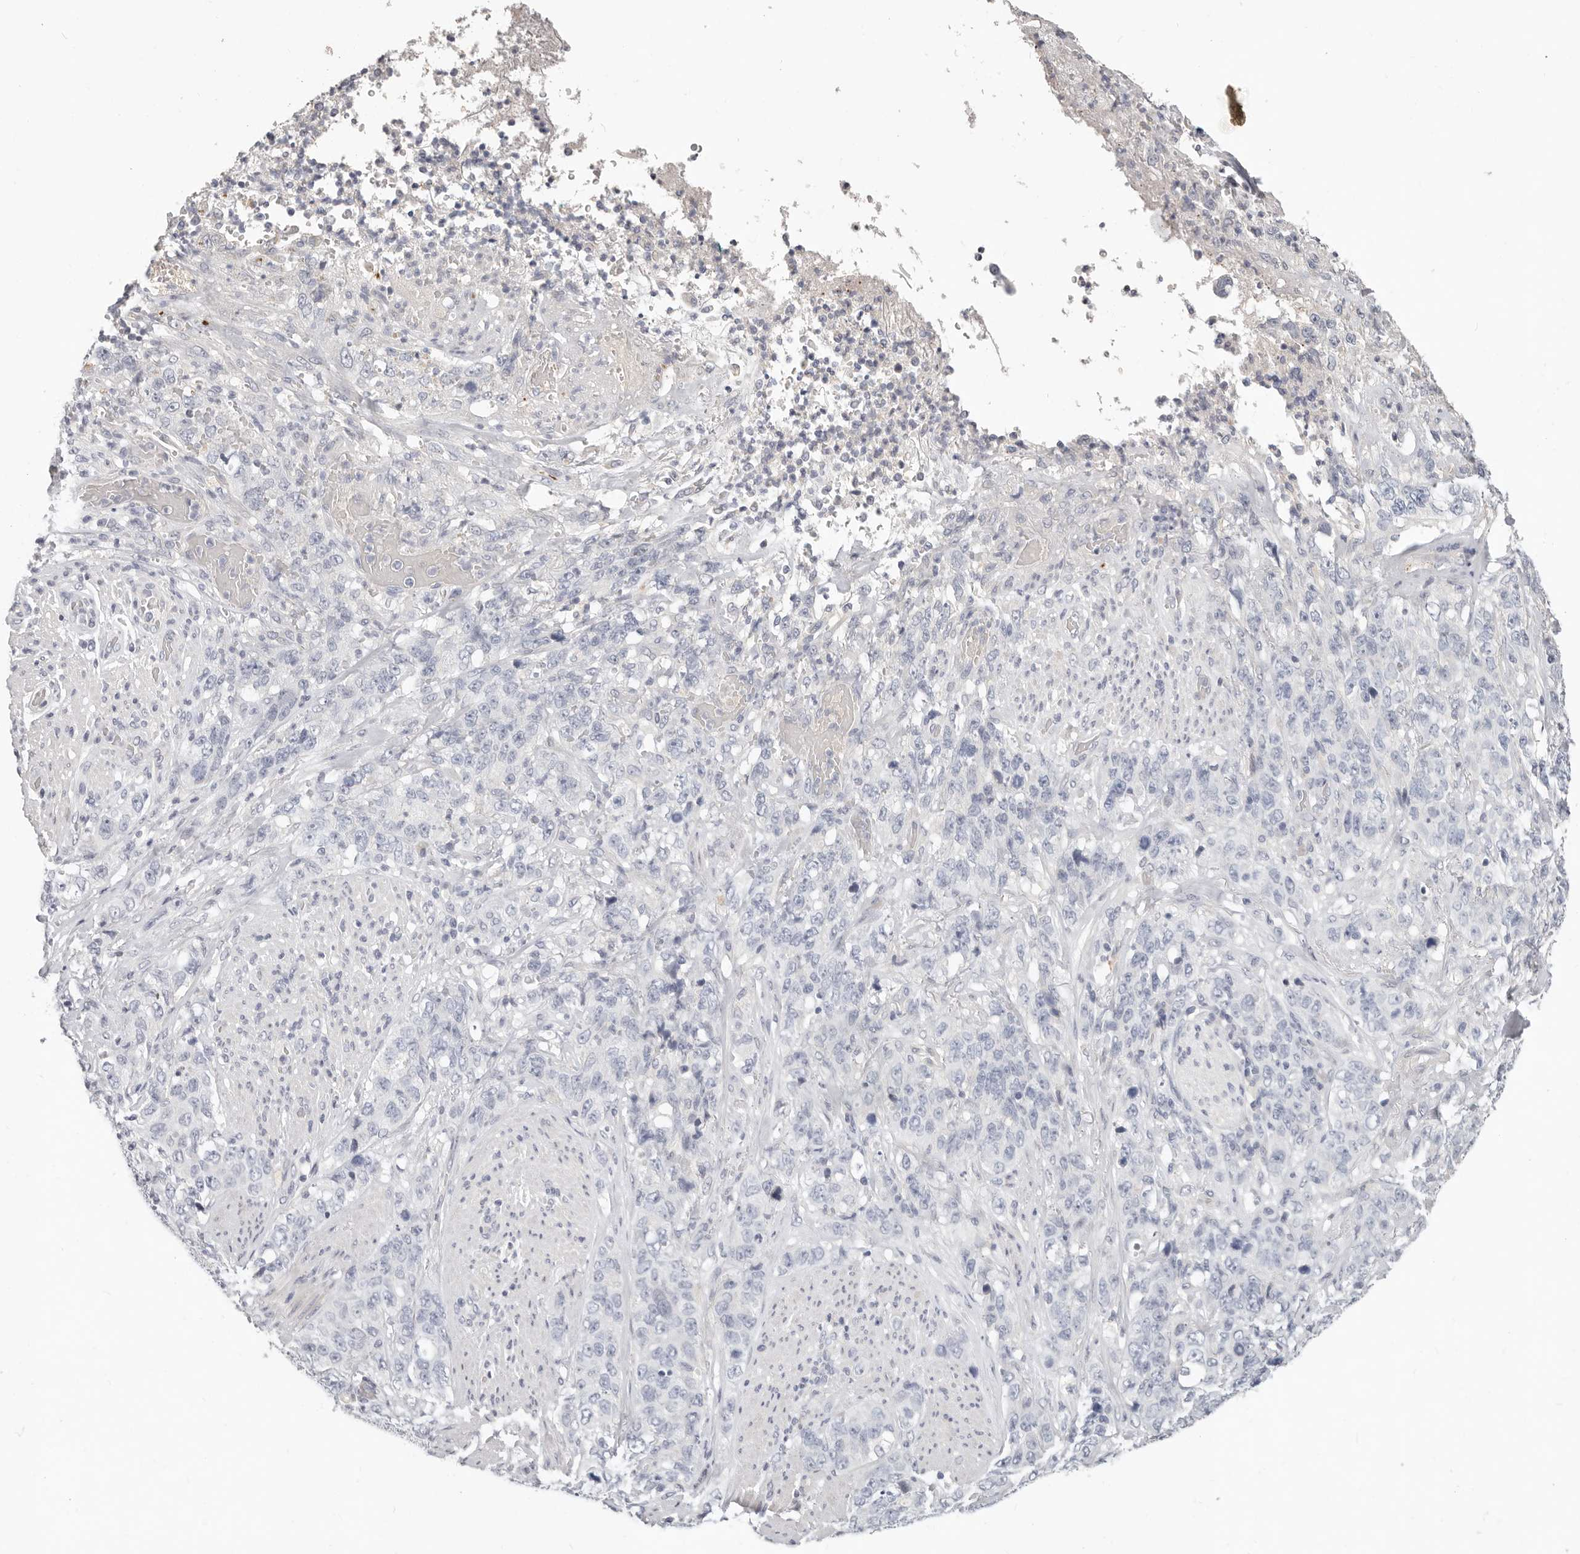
{"staining": {"intensity": "negative", "quantity": "none", "location": "none"}, "tissue": "stomach cancer", "cell_type": "Tumor cells", "image_type": "cancer", "snomed": [{"axis": "morphology", "description": "Adenocarcinoma, NOS"}, {"axis": "topography", "description": "Stomach"}], "caption": "An immunohistochemistry histopathology image of stomach adenocarcinoma is shown. There is no staining in tumor cells of stomach adenocarcinoma.", "gene": "TMEM63B", "patient": {"sex": "male", "age": 48}}